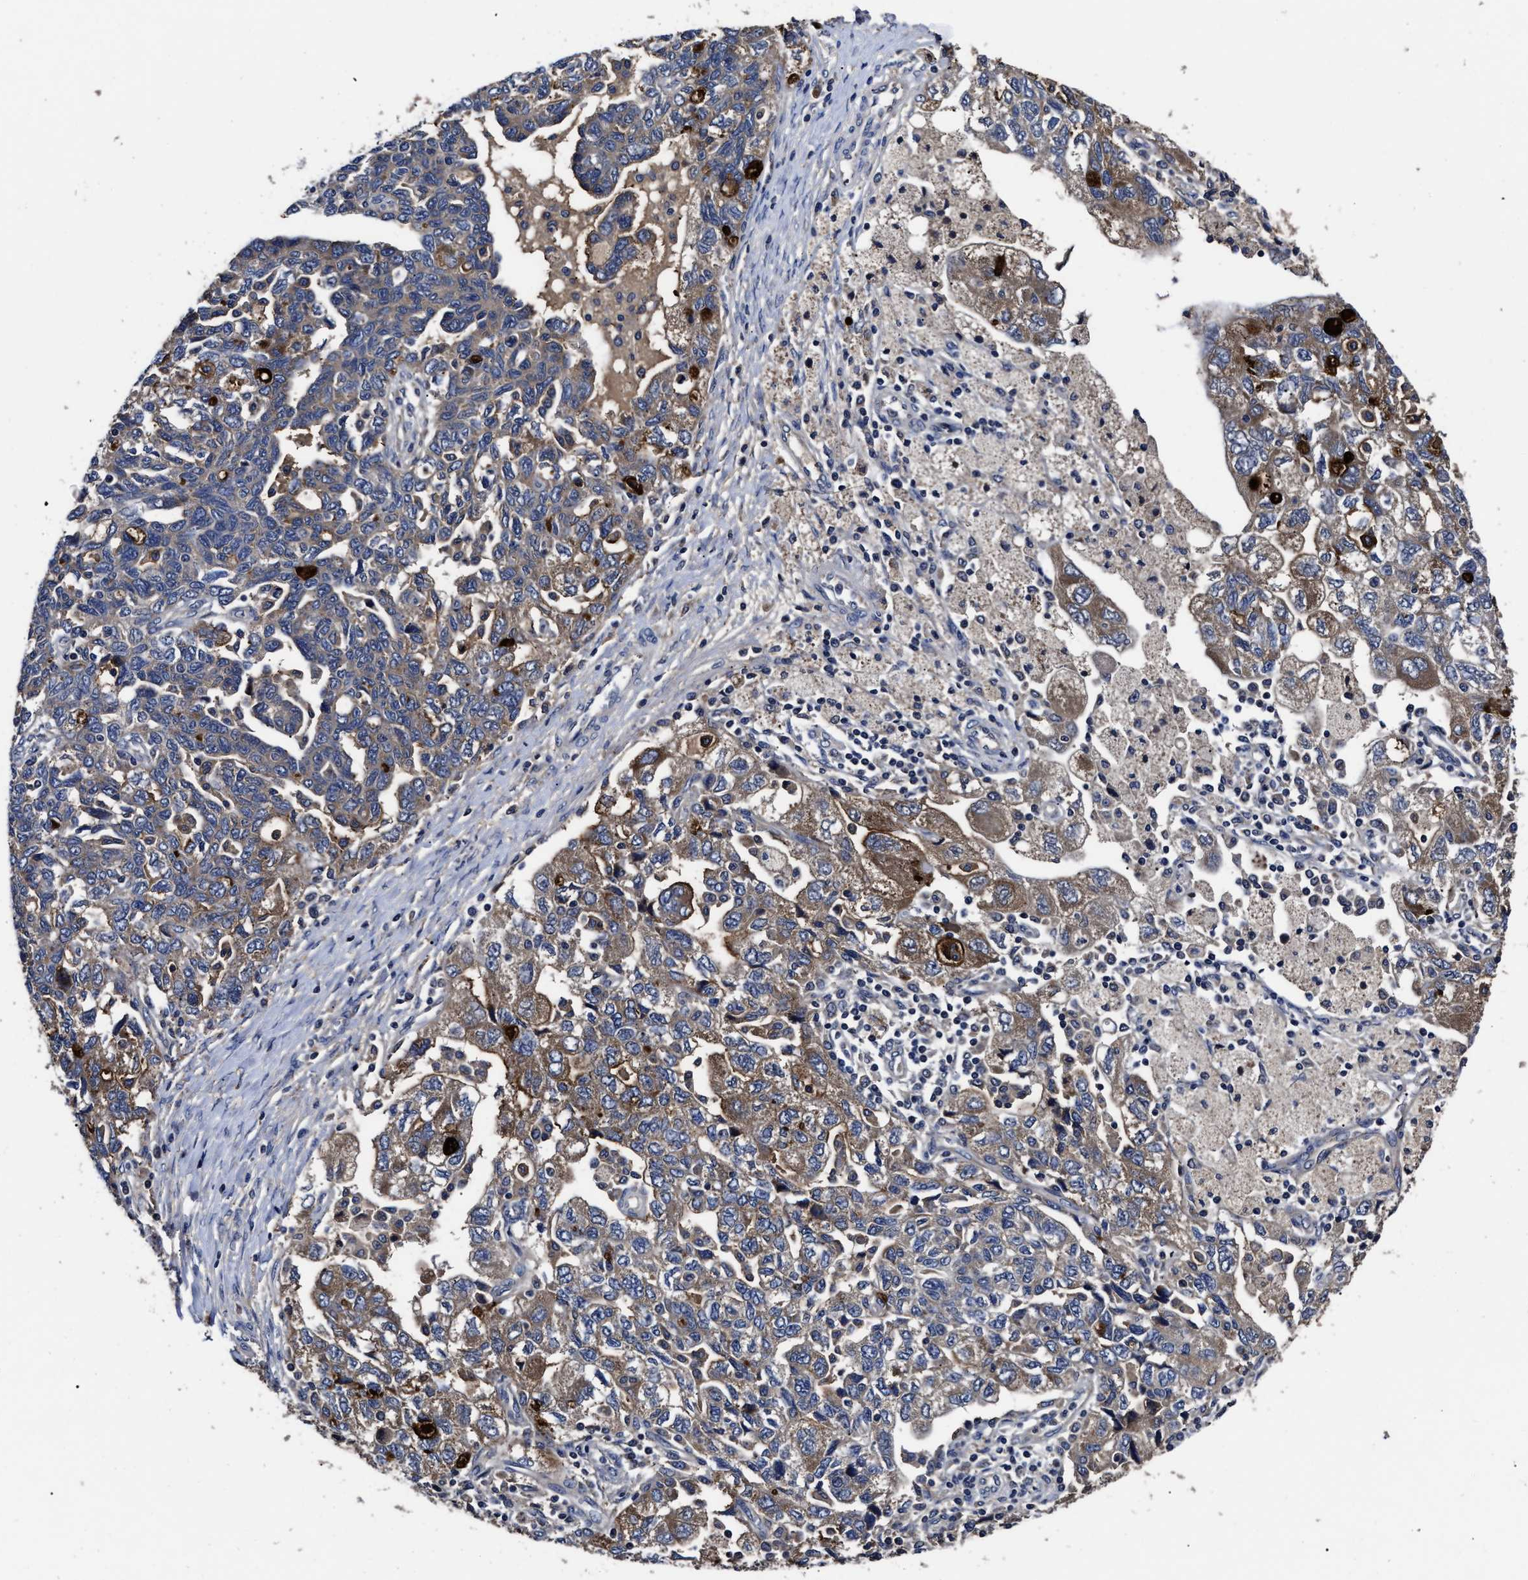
{"staining": {"intensity": "moderate", "quantity": "25%-75%", "location": "cytoplasmic/membranous"}, "tissue": "ovarian cancer", "cell_type": "Tumor cells", "image_type": "cancer", "snomed": [{"axis": "morphology", "description": "Carcinoma, NOS"}, {"axis": "morphology", "description": "Cystadenocarcinoma, serous, NOS"}, {"axis": "topography", "description": "Ovary"}], "caption": "Human ovarian cancer (carcinoma) stained with a brown dye exhibits moderate cytoplasmic/membranous positive expression in about 25%-75% of tumor cells.", "gene": "SOCS5", "patient": {"sex": "female", "age": 69}}